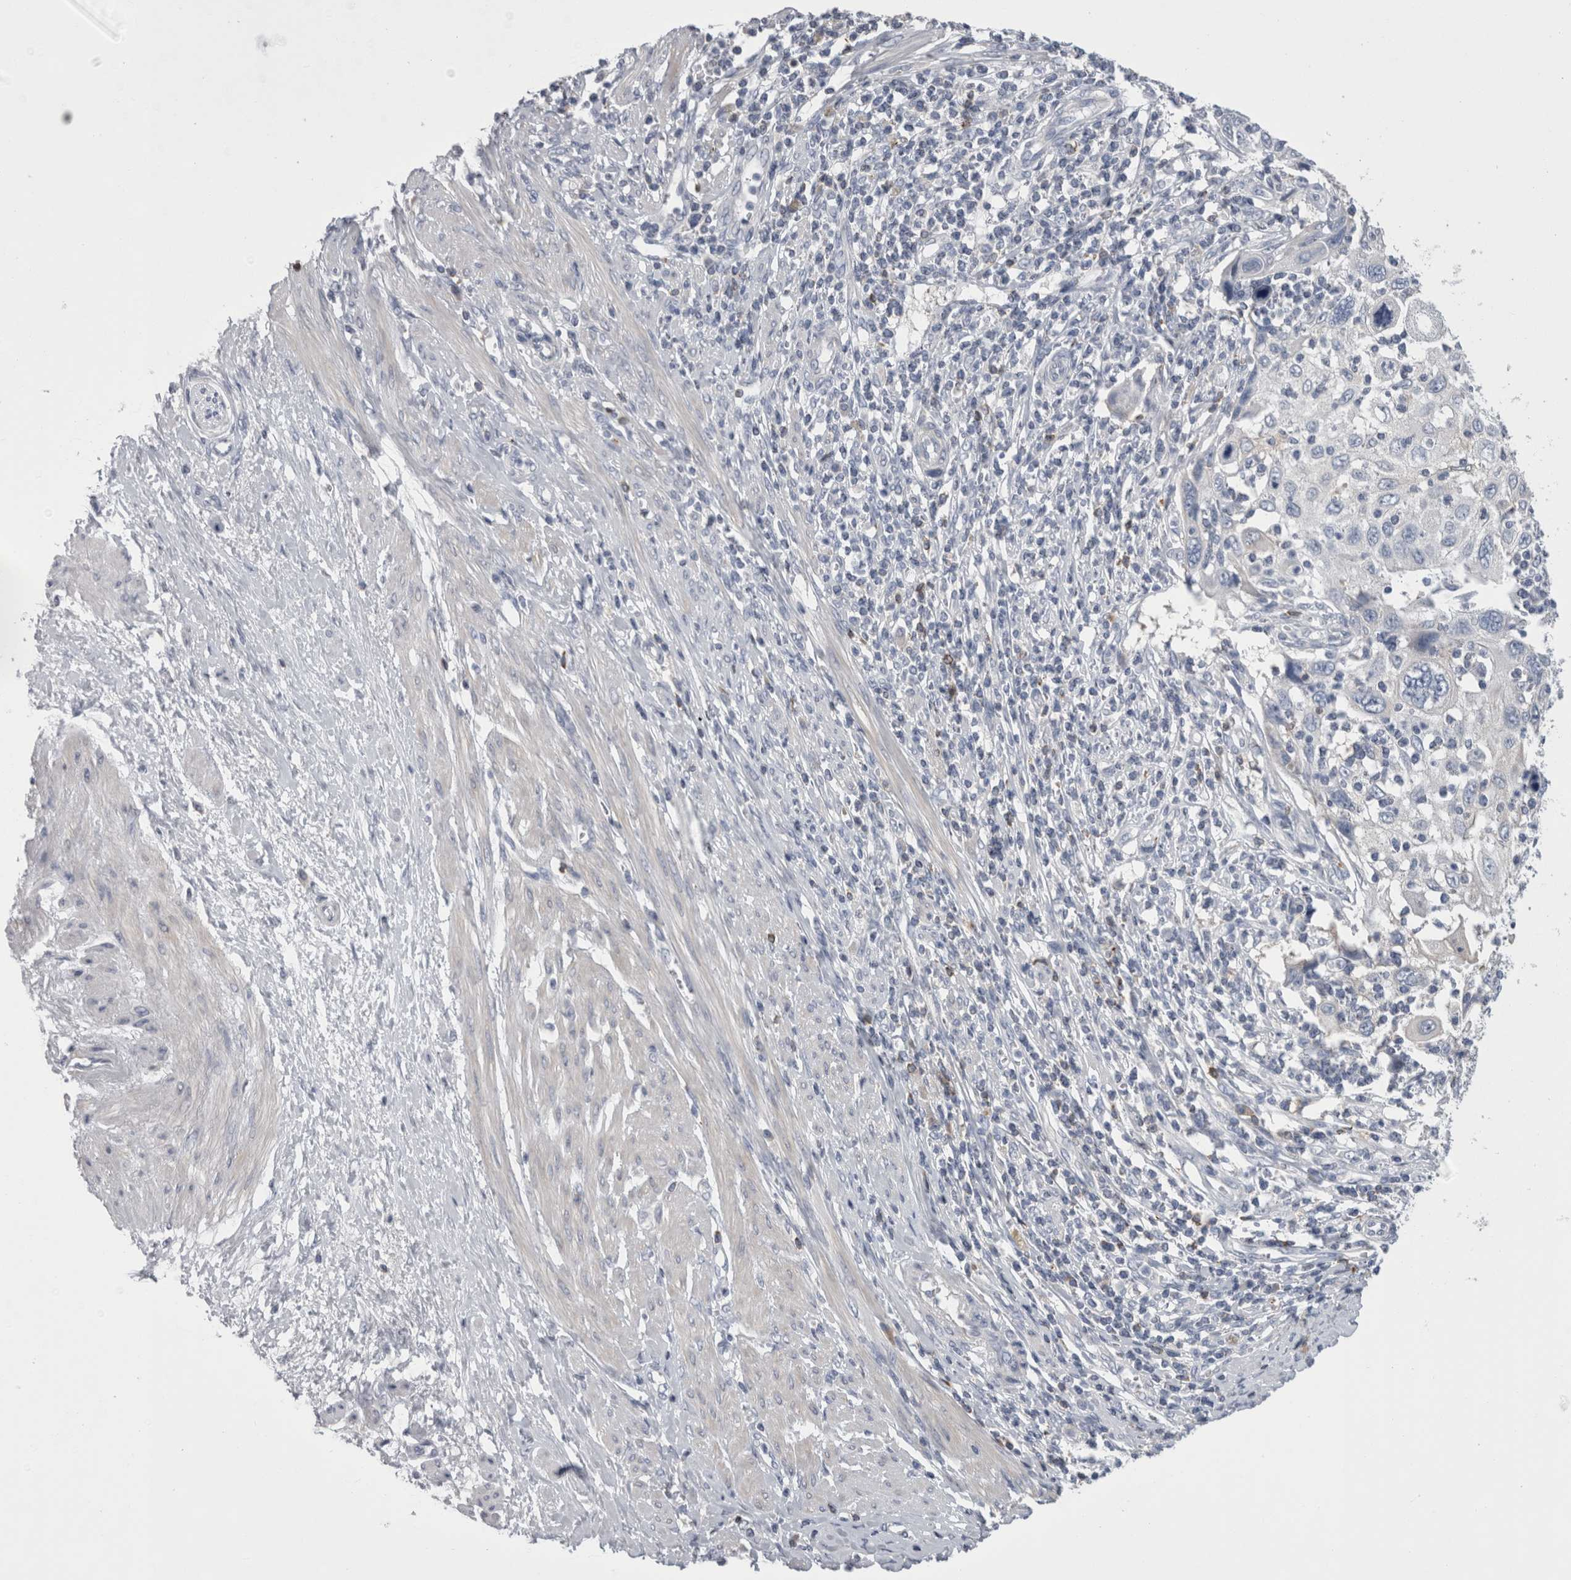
{"staining": {"intensity": "negative", "quantity": "none", "location": "none"}, "tissue": "cervical cancer", "cell_type": "Tumor cells", "image_type": "cancer", "snomed": [{"axis": "morphology", "description": "Squamous cell carcinoma, NOS"}, {"axis": "topography", "description": "Cervix"}], "caption": "Cervical cancer (squamous cell carcinoma) stained for a protein using immunohistochemistry (IHC) demonstrates no staining tumor cells.", "gene": "DCTN6", "patient": {"sex": "female", "age": 70}}